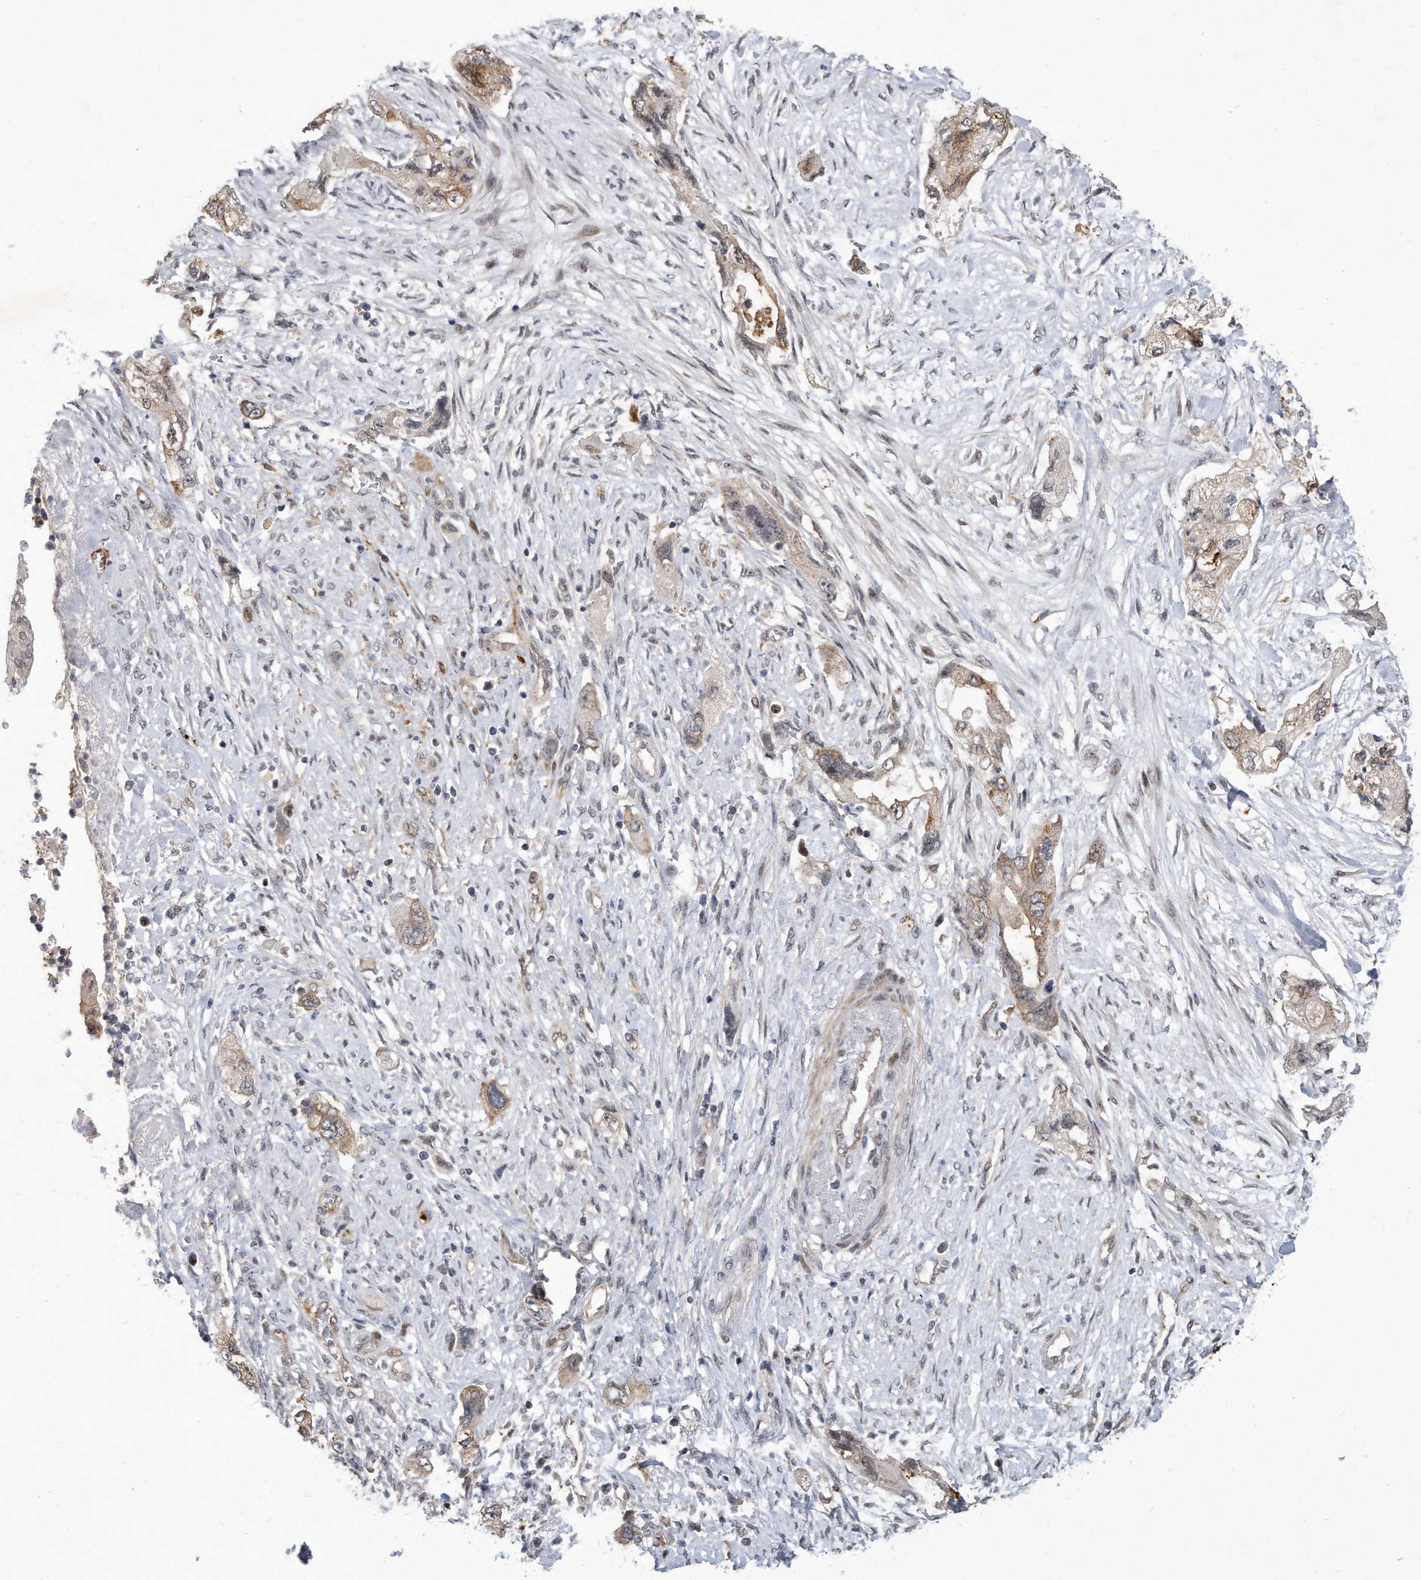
{"staining": {"intensity": "weak", "quantity": "25%-75%", "location": "cytoplasmic/membranous"}, "tissue": "pancreatic cancer", "cell_type": "Tumor cells", "image_type": "cancer", "snomed": [{"axis": "morphology", "description": "Adenocarcinoma, NOS"}, {"axis": "topography", "description": "Pancreas"}], "caption": "This is a micrograph of IHC staining of adenocarcinoma (pancreatic), which shows weak staining in the cytoplasmic/membranous of tumor cells.", "gene": "PGBD2", "patient": {"sex": "female", "age": 73}}